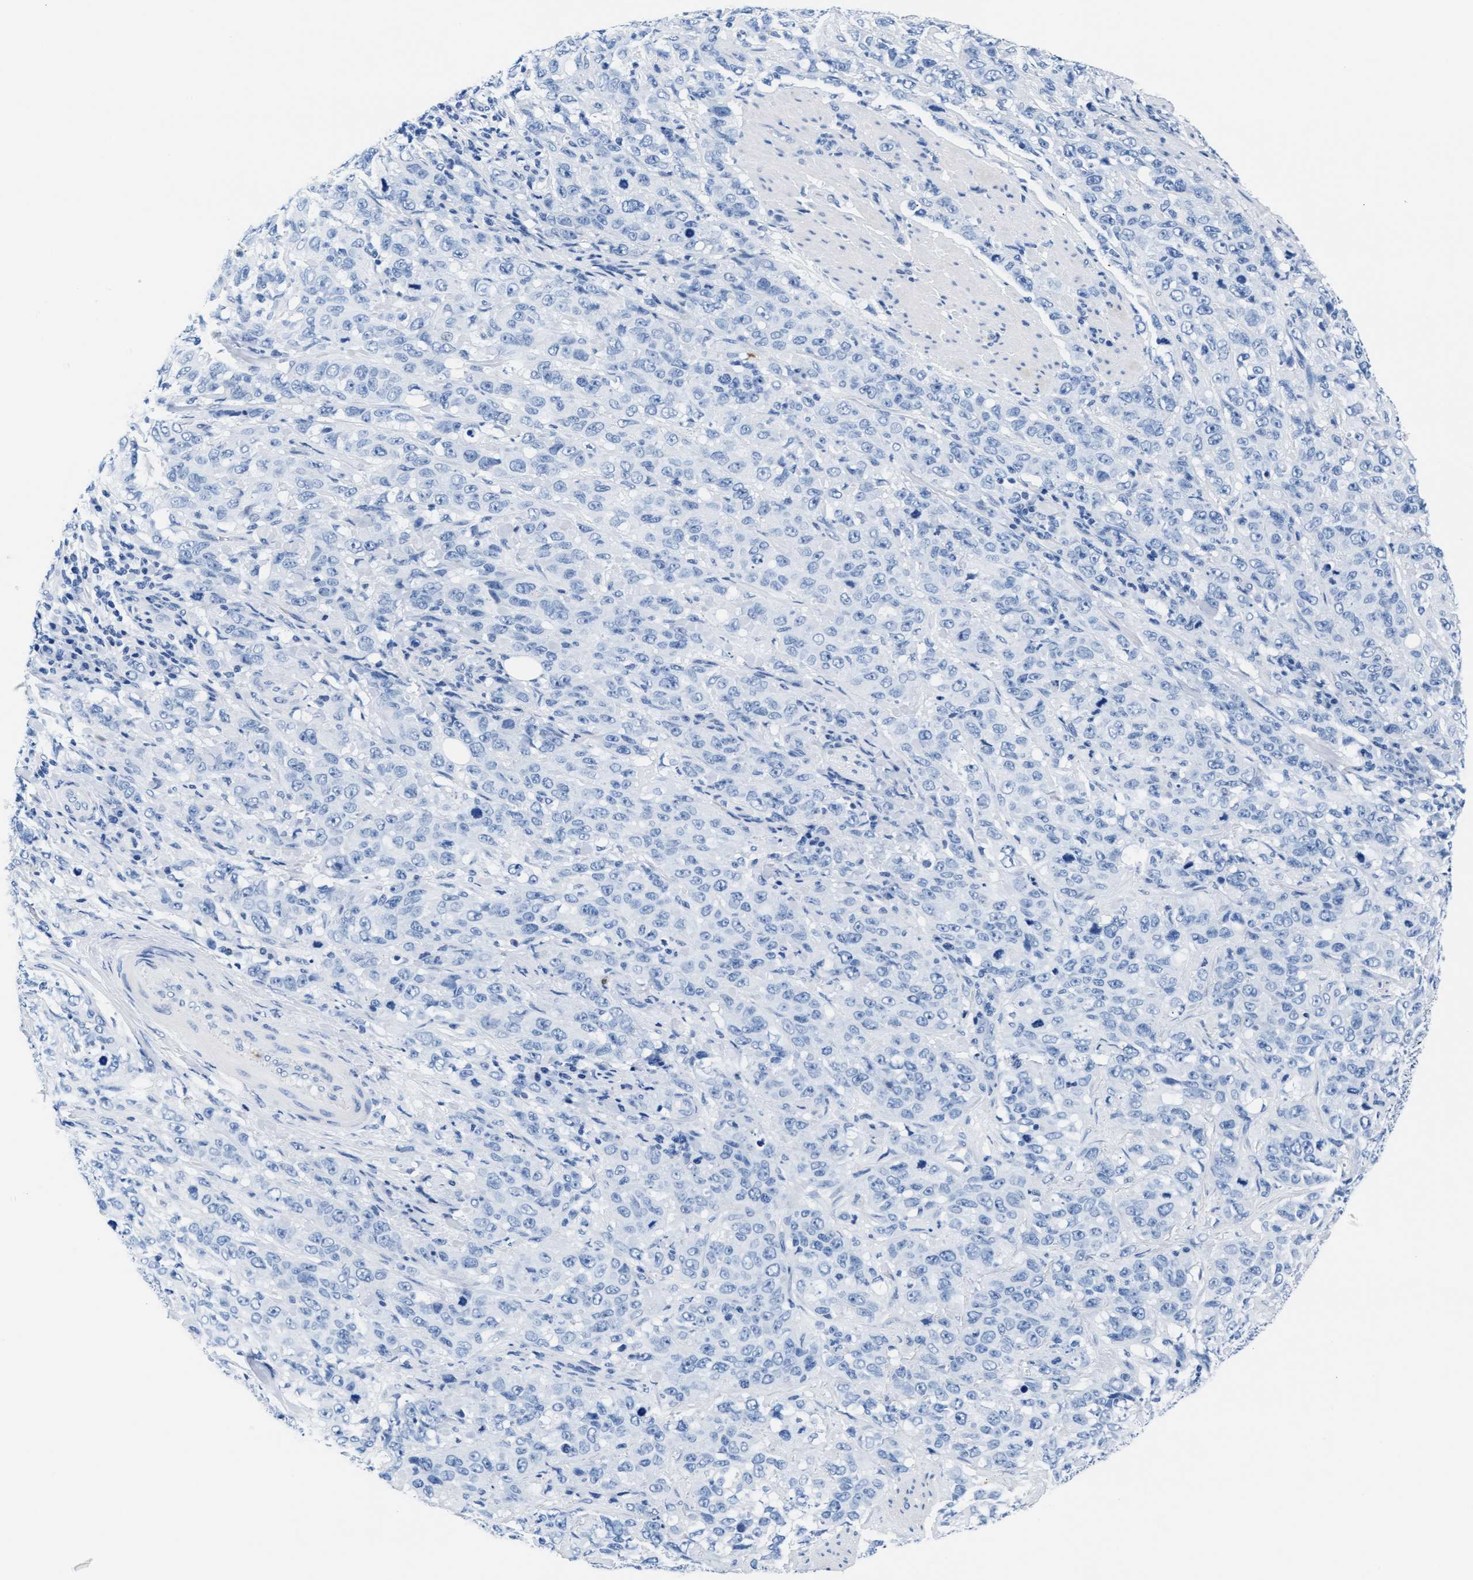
{"staining": {"intensity": "negative", "quantity": "none", "location": "none"}, "tissue": "stomach cancer", "cell_type": "Tumor cells", "image_type": "cancer", "snomed": [{"axis": "morphology", "description": "Adenocarcinoma, NOS"}, {"axis": "topography", "description": "Stomach"}], "caption": "IHC micrograph of human stomach cancer (adenocarcinoma) stained for a protein (brown), which demonstrates no staining in tumor cells.", "gene": "MMP8", "patient": {"sex": "male", "age": 48}}